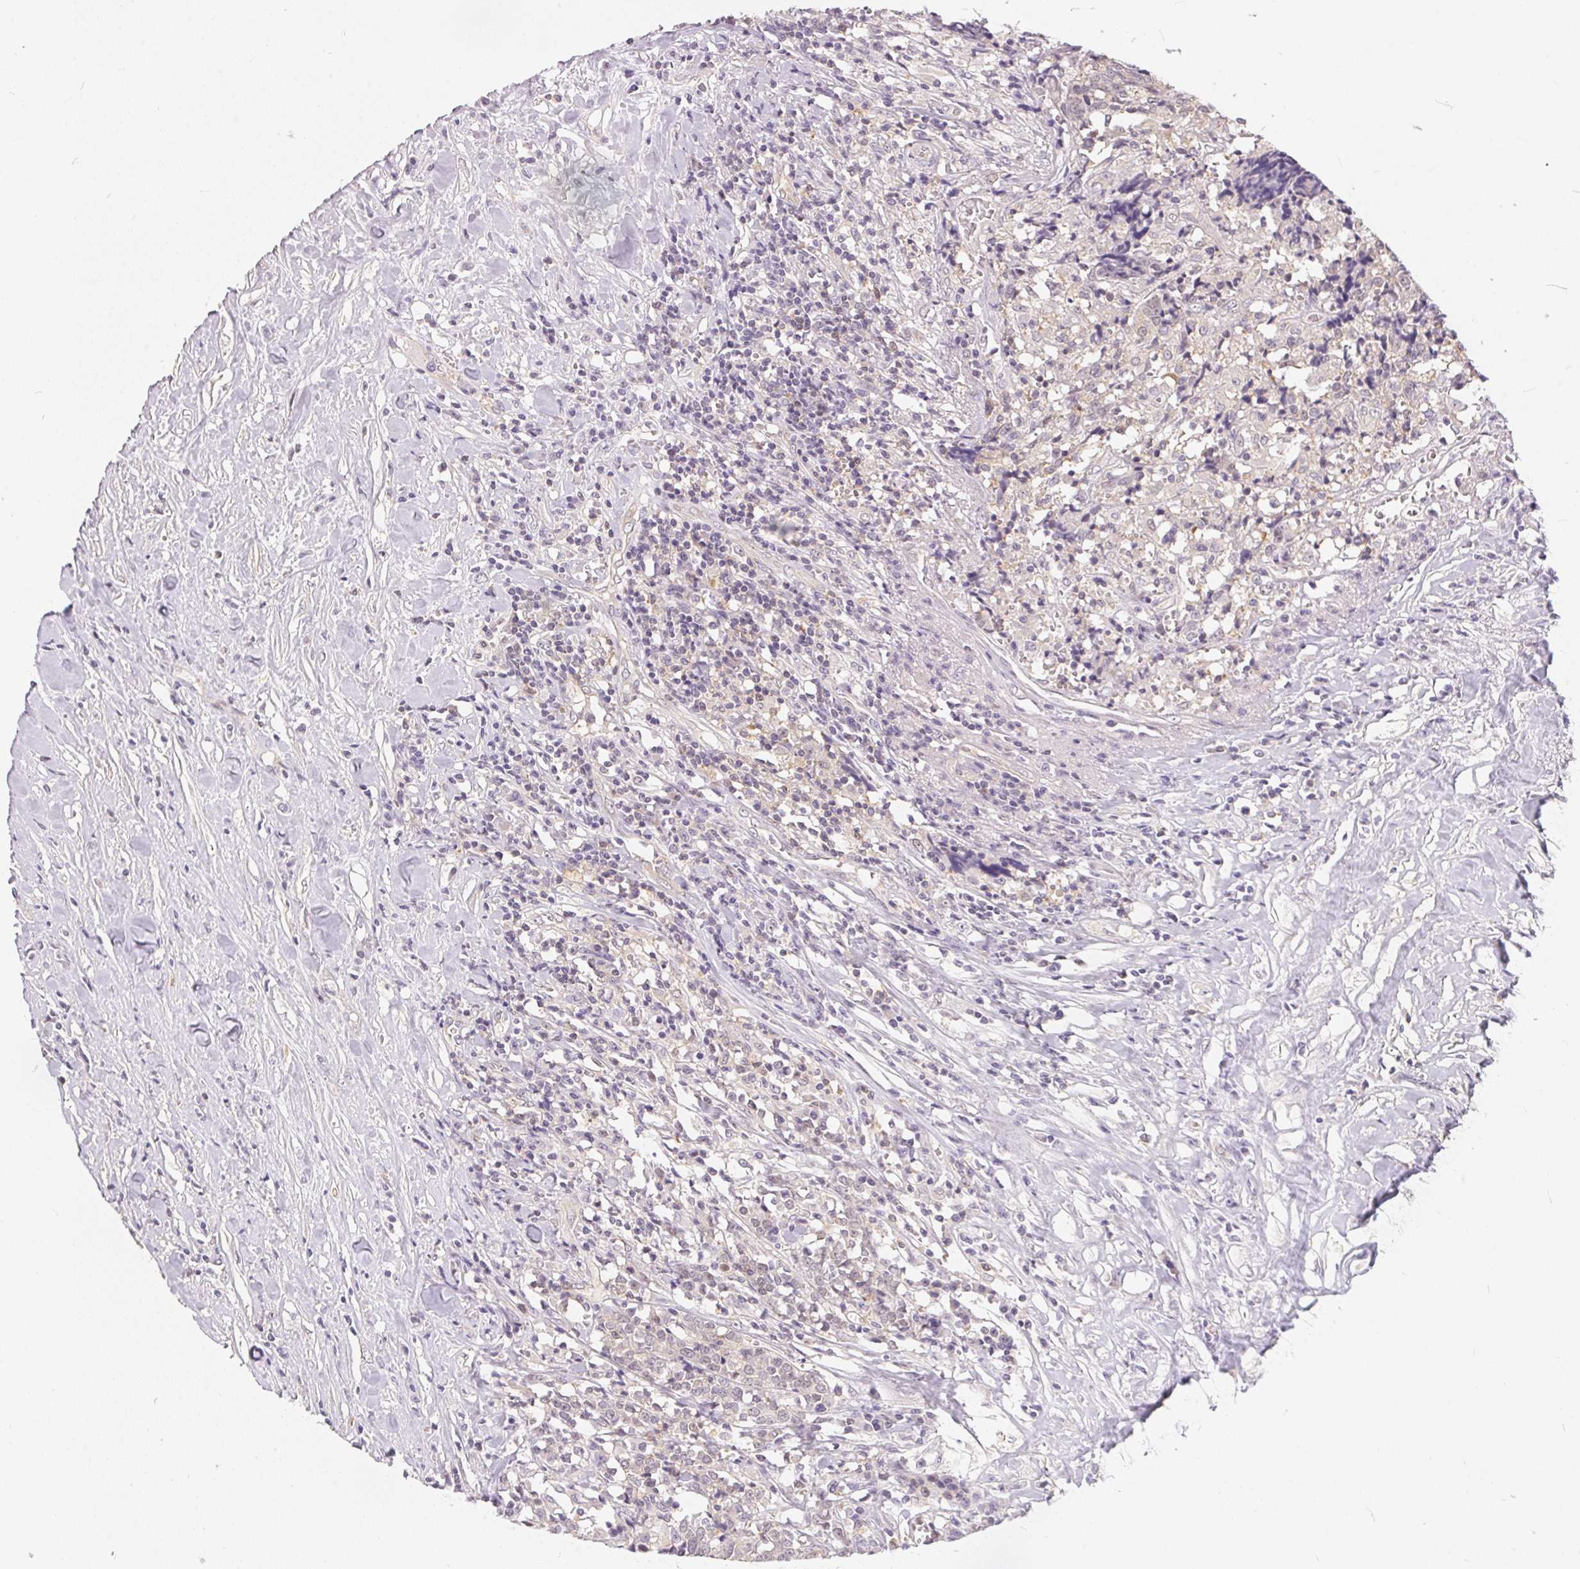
{"staining": {"intensity": "weak", "quantity": "25%-75%", "location": "cytoplasmic/membranous"}, "tissue": "prostate cancer", "cell_type": "Tumor cells", "image_type": "cancer", "snomed": [{"axis": "morphology", "description": "Adenocarcinoma, High grade"}, {"axis": "topography", "description": "Prostate and seminal vesicle, NOS"}], "caption": "Brown immunohistochemical staining in human high-grade adenocarcinoma (prostate) displays weak cytoplasmic/membranous expression in about 25%-75% of tumor cells. The protein is shown in brown color, while the nuclei are stained blue.", "gene": "BLMH", "patient": {"sex": "male", "age": 60}}